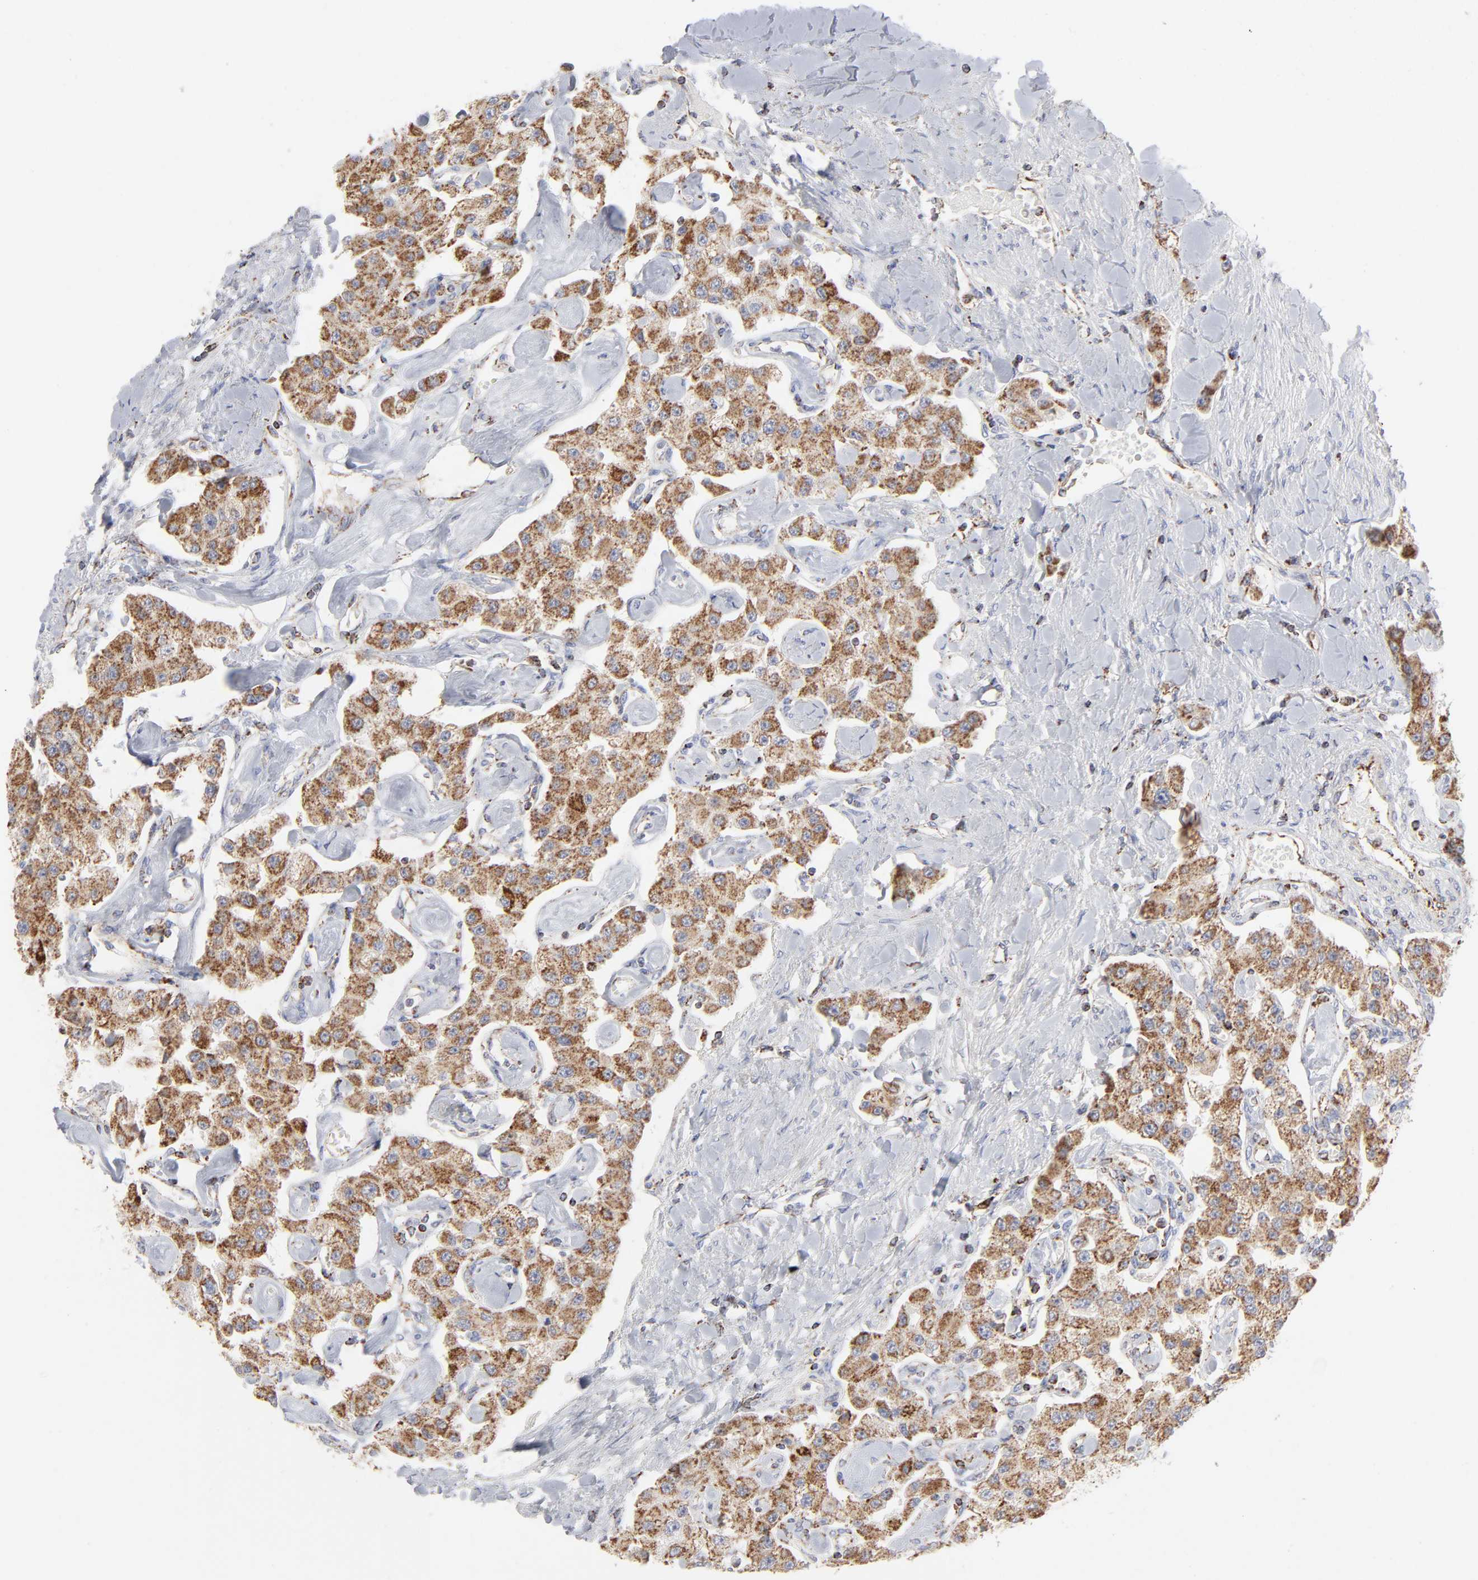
{"staining": {"intensity": "strong", "quantity": ">75%", "location": "cytoplasmic/membranous"}, "tissue": "carcinoid", "cell_type": "Tumor cells", "image_type": "cancer", "snomed": [{"axis": "morphology", "description": "Carcinoid, malignant, NOS"}, {"axis": "topography", "description": "Pancreas"}], "caption": "Human malignant carcinoid stained with a brown dye demonstrates strong cytoplasmic/membranous positive expression in about >75% of tumor cells.", "gene": "ASB3", "patient": {"sex": "male", "age": 41}}